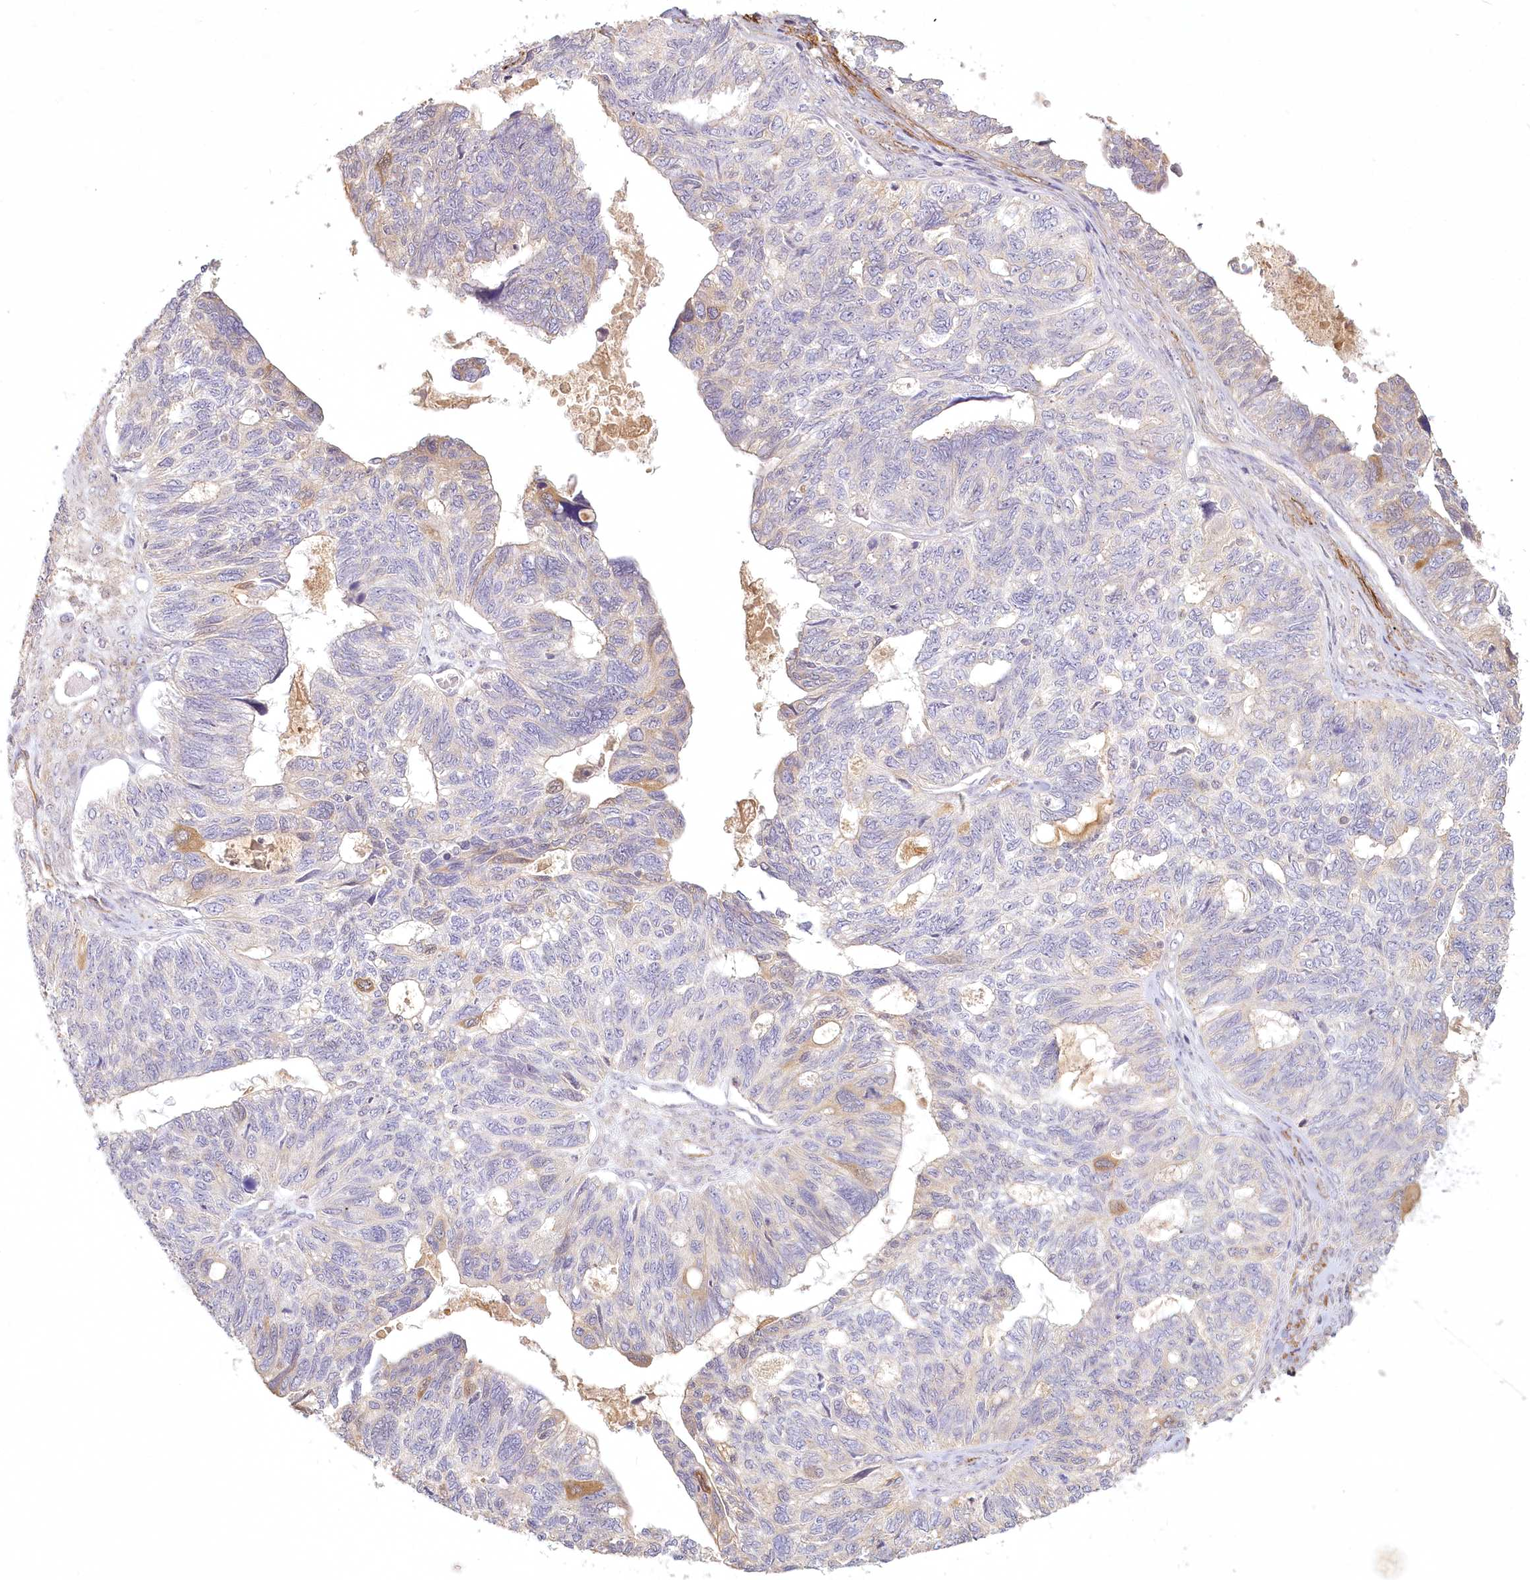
{"staining": {"intensity": "moderate", "quantity": "<25%", "location": "cytoplasmic/membranous"}, "tissue": "ovarian cancer", "cell_type": "Tumor cells", "image_type": "cancer", "snomed": [{"axis": "morphology", "description": "Cystadenocarcinoma, serous, NOS"}, {"axis": "topography", "description": "Ovary"}], "caption": "Ovarian cancer stained with a brown dye demonstrates moderate cytoplasmic/membranous positive positivity in approximately <25% of tumor cells.", "gene": "INPP4B", "patient": {"sex": "female", "age": 79}}